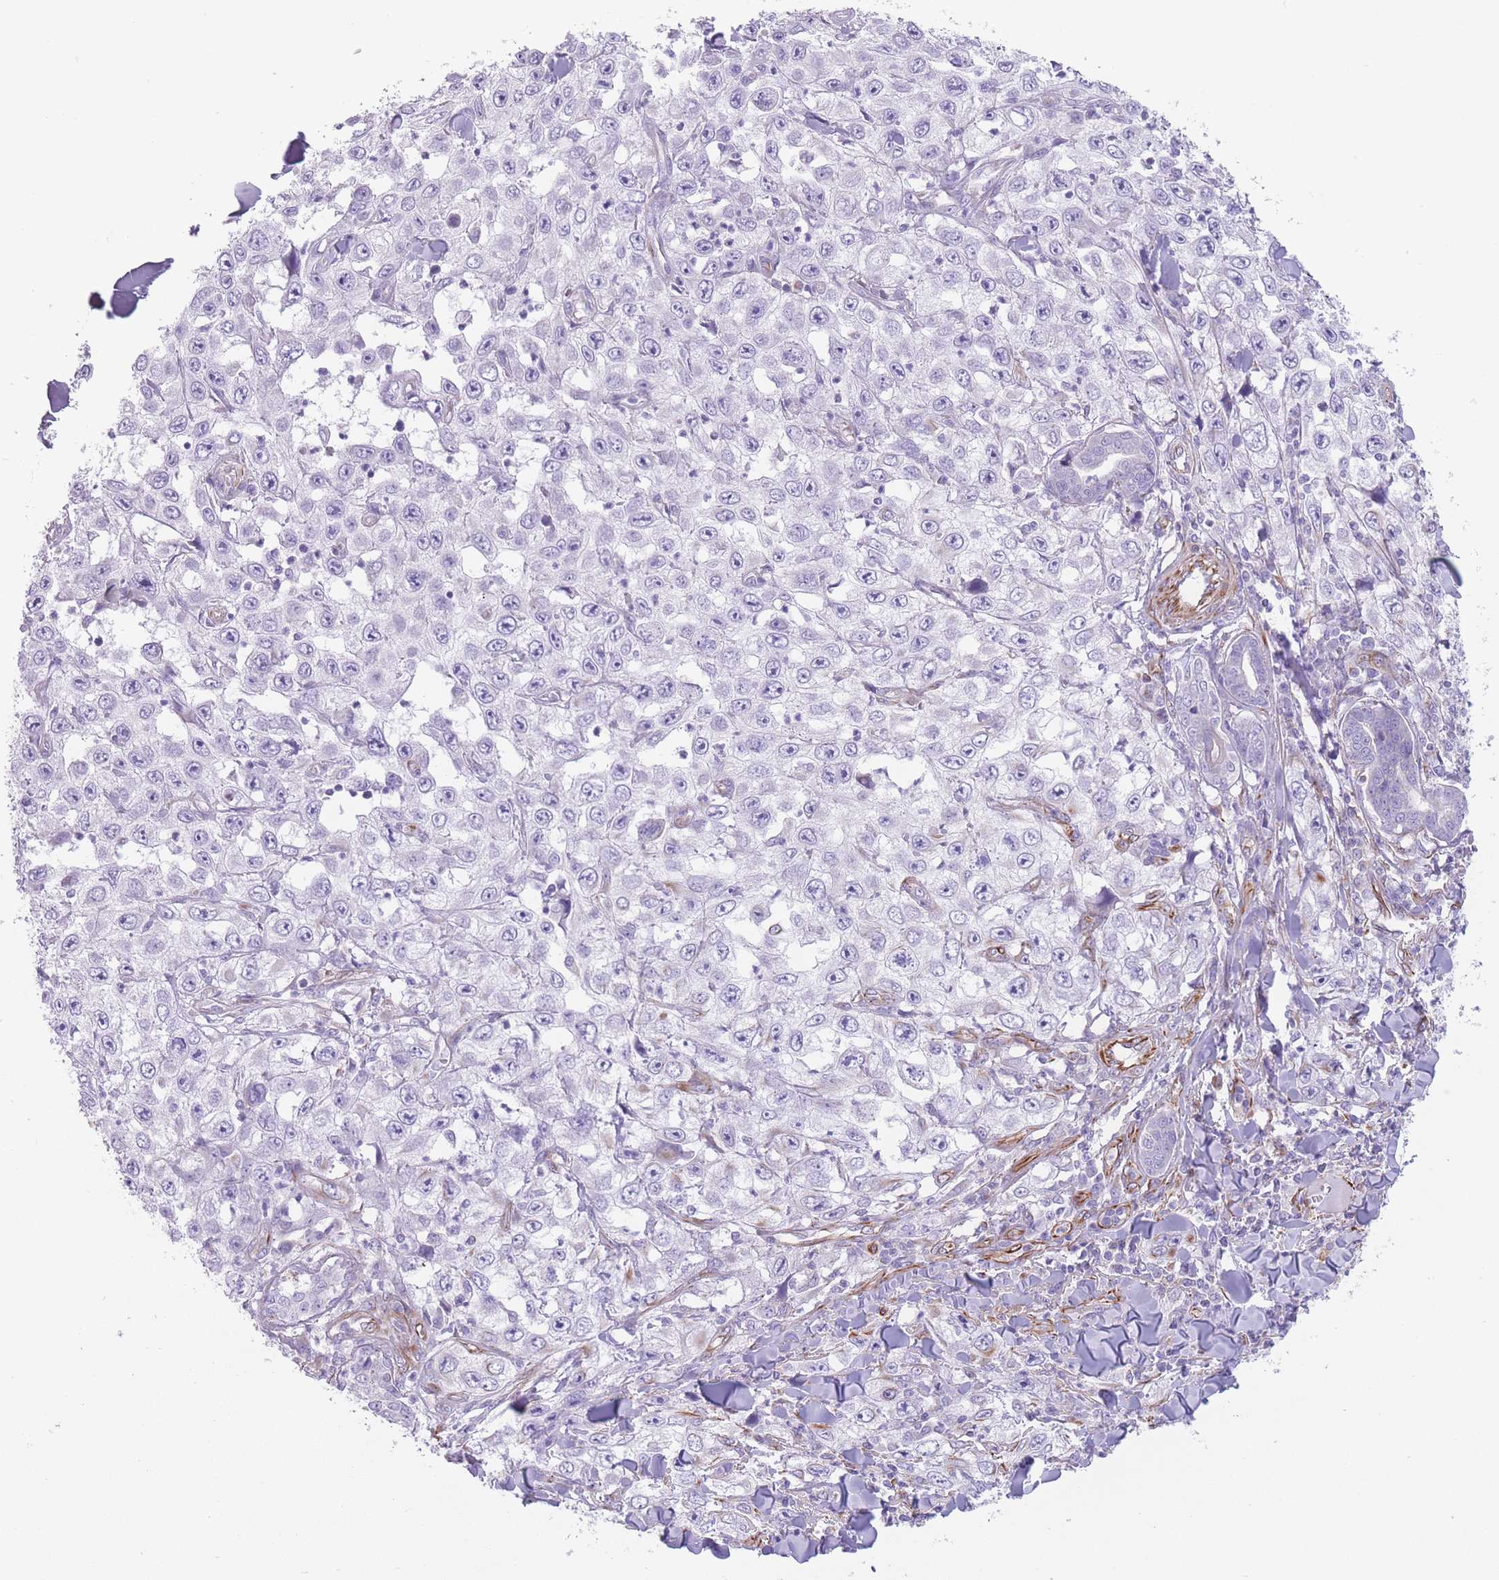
{"staining": {"intensity": "negative", "quantity": "none", "location": "none"}, "tissue": "skin cancer", "cell_type": "Tumor cells", "image_type": "cancer", "snomed": [{"axis": "morphology", "description": "Squamous cell carcinoma, NOS"}, {"axis": "topography", "description": "Skin"}], "caption": "This histopathology image is of skin squamous cell carcinoma stained with immunohistochemistry to label a protein in brown with the nuclei are counter-stained blue. There is no staining in tumor cells. (DAB (3,3'-diaminobenzidine) IHC visualized using brightfield microscopy, high magnification).", "gene": "PTCD1", "patient": {"sex": "male", "age": 82}}